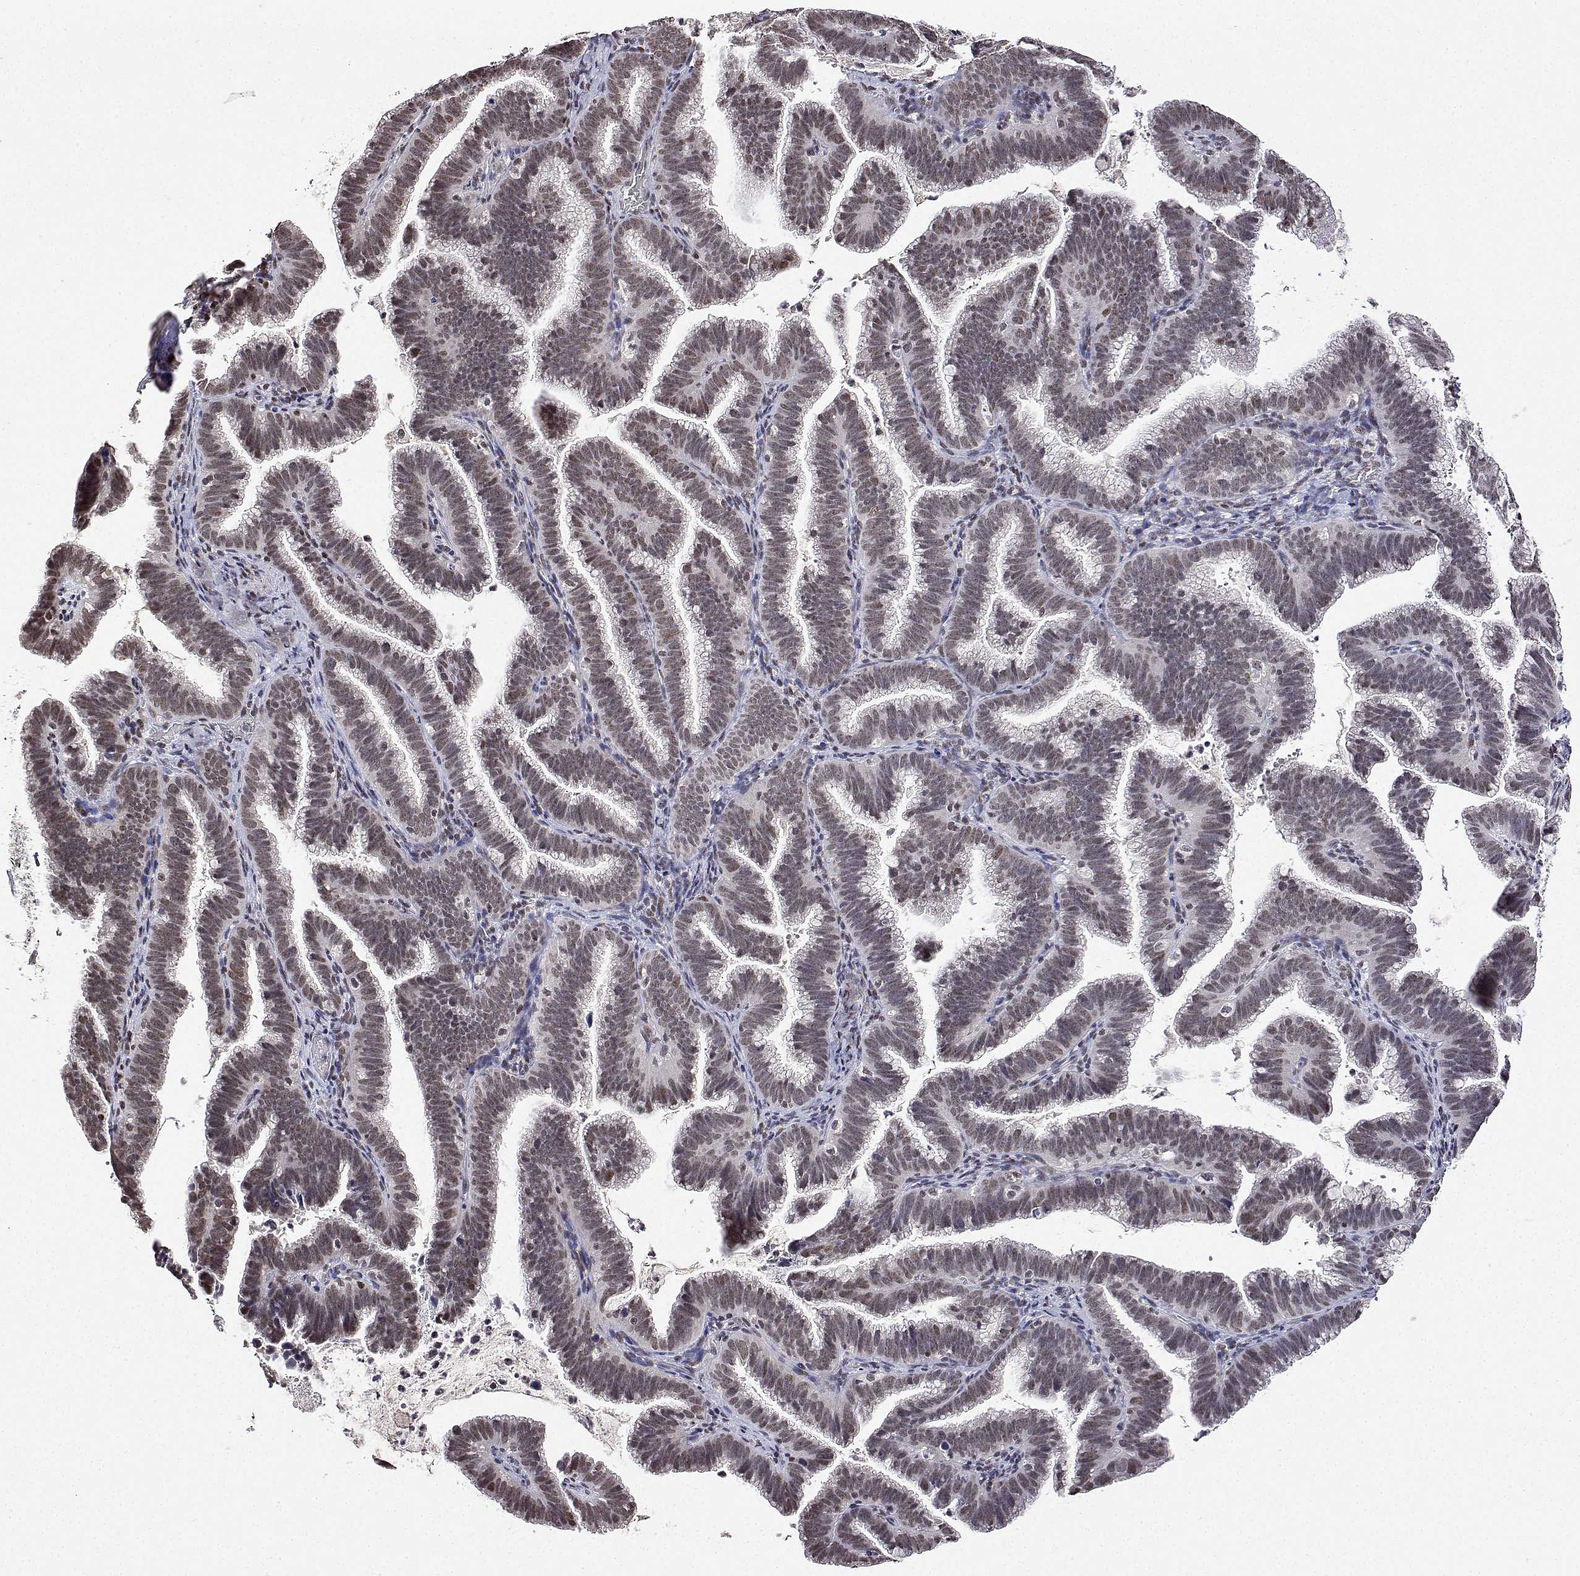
{"staining": {"intensity": "weak", "quantity": ">75%", "location": "nuclear"}, "tissue": "cervical cancer", "cell_type": "Tumor cells", "image_type": "cancer", "snomed": [{"axis": "morphology", "description": "Adenocarcinoma, NOS"}, {"axis": "topography", "description": "Cervix"}], "caption": "High-power microscopy captured an IHC photomicrograph of cervical adenocarcinoma, revealing weak nuclear staining in about >75% of tumor cells.", "gene": "XPC", "patient": {"sex": "female", "age": 61}}